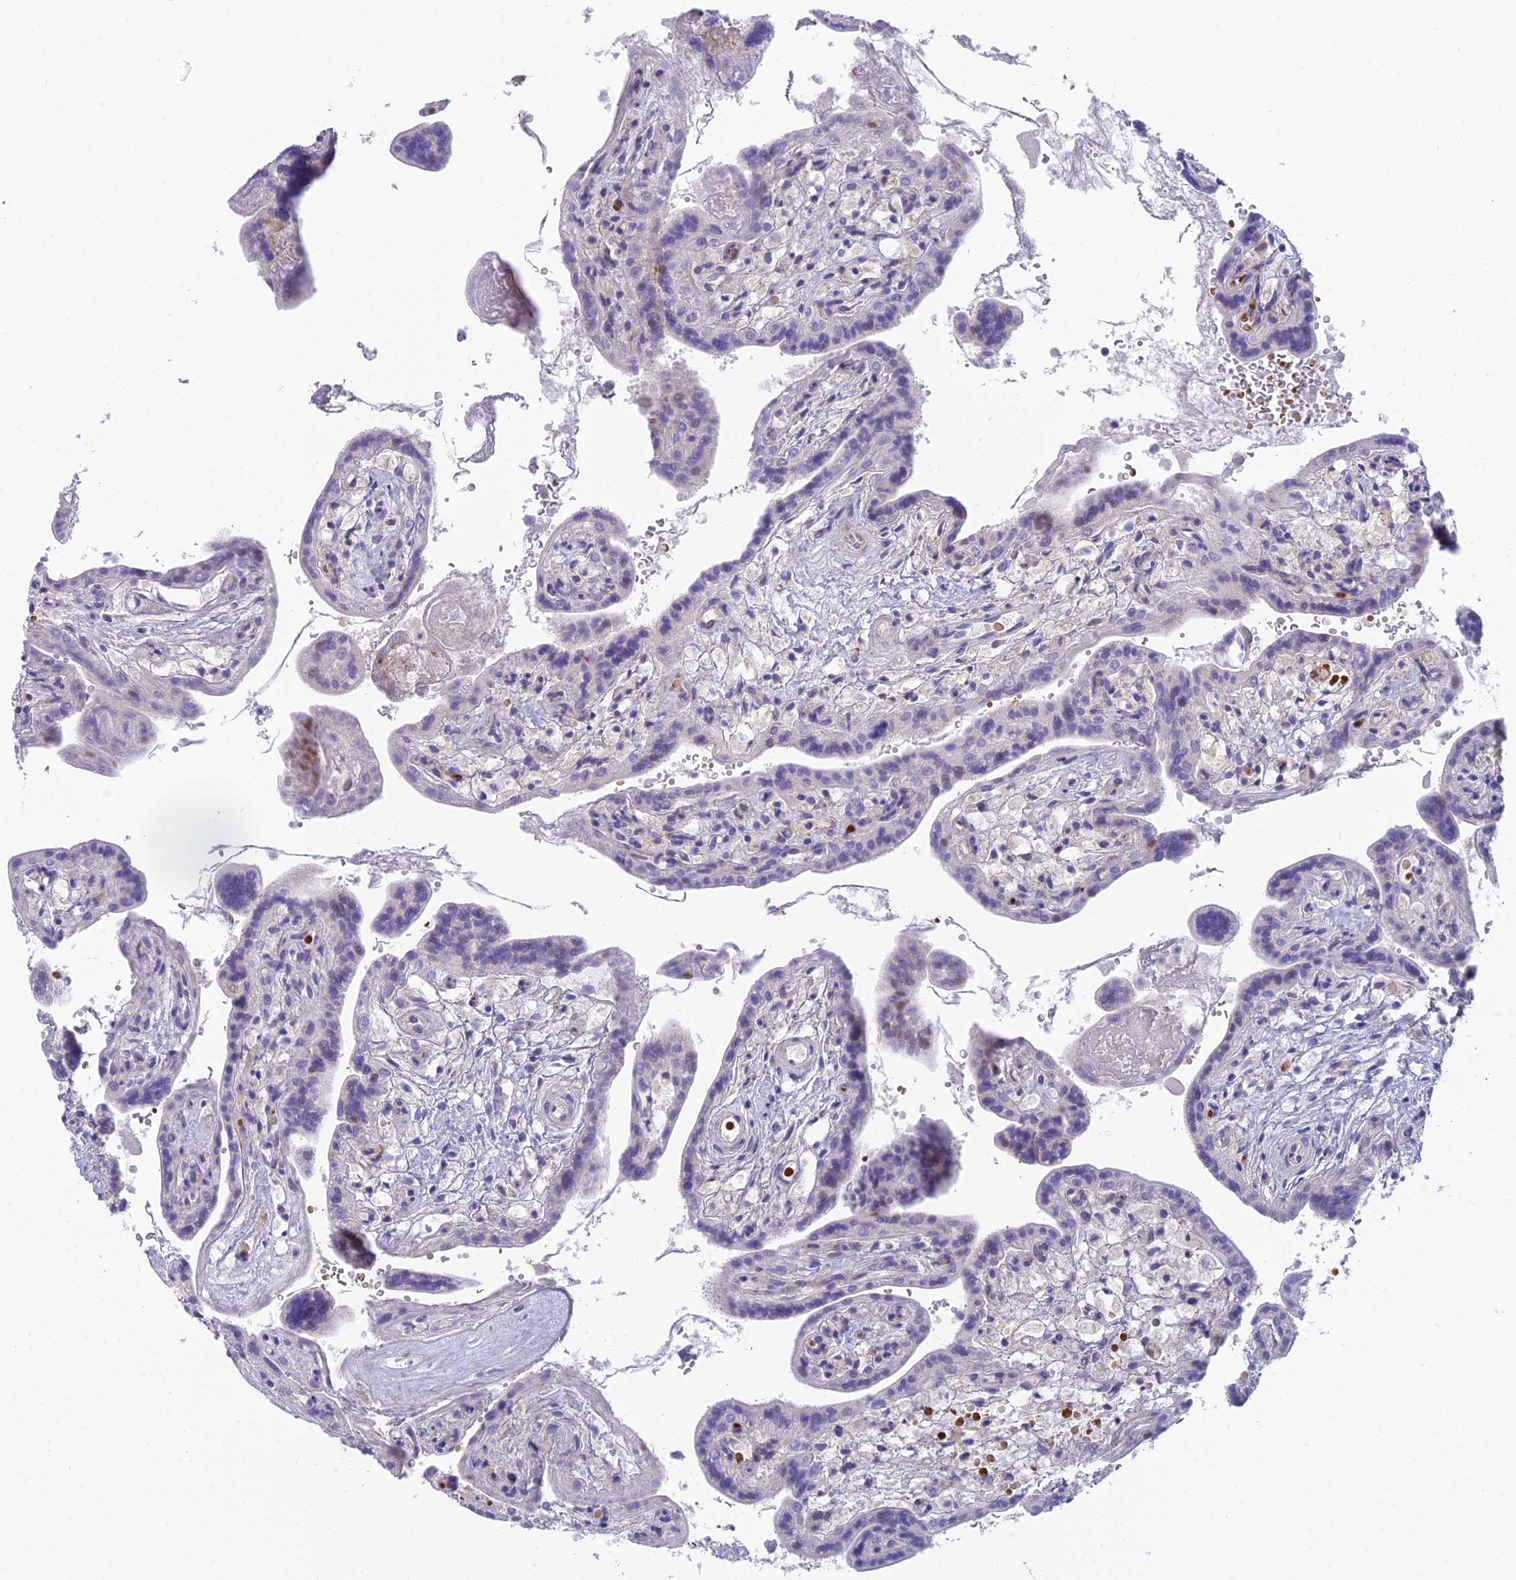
{"staining": {"intensity": "negative", "quantity": "none", "location": "none"}, "tissue": "placenta", "cell_type": "Trophoblastic cells", "image_type": "normal", "snomed": [{"axis": "morphology", "description": "Normal tissue, NOS"}, {"axis": "topography", "description": "Placenta"}], "caption": "The image displays no staining of trophoblastic cells in normal placenta.", "gene": "ZNF564", "patient": {"sex": "female", "age": 37}}